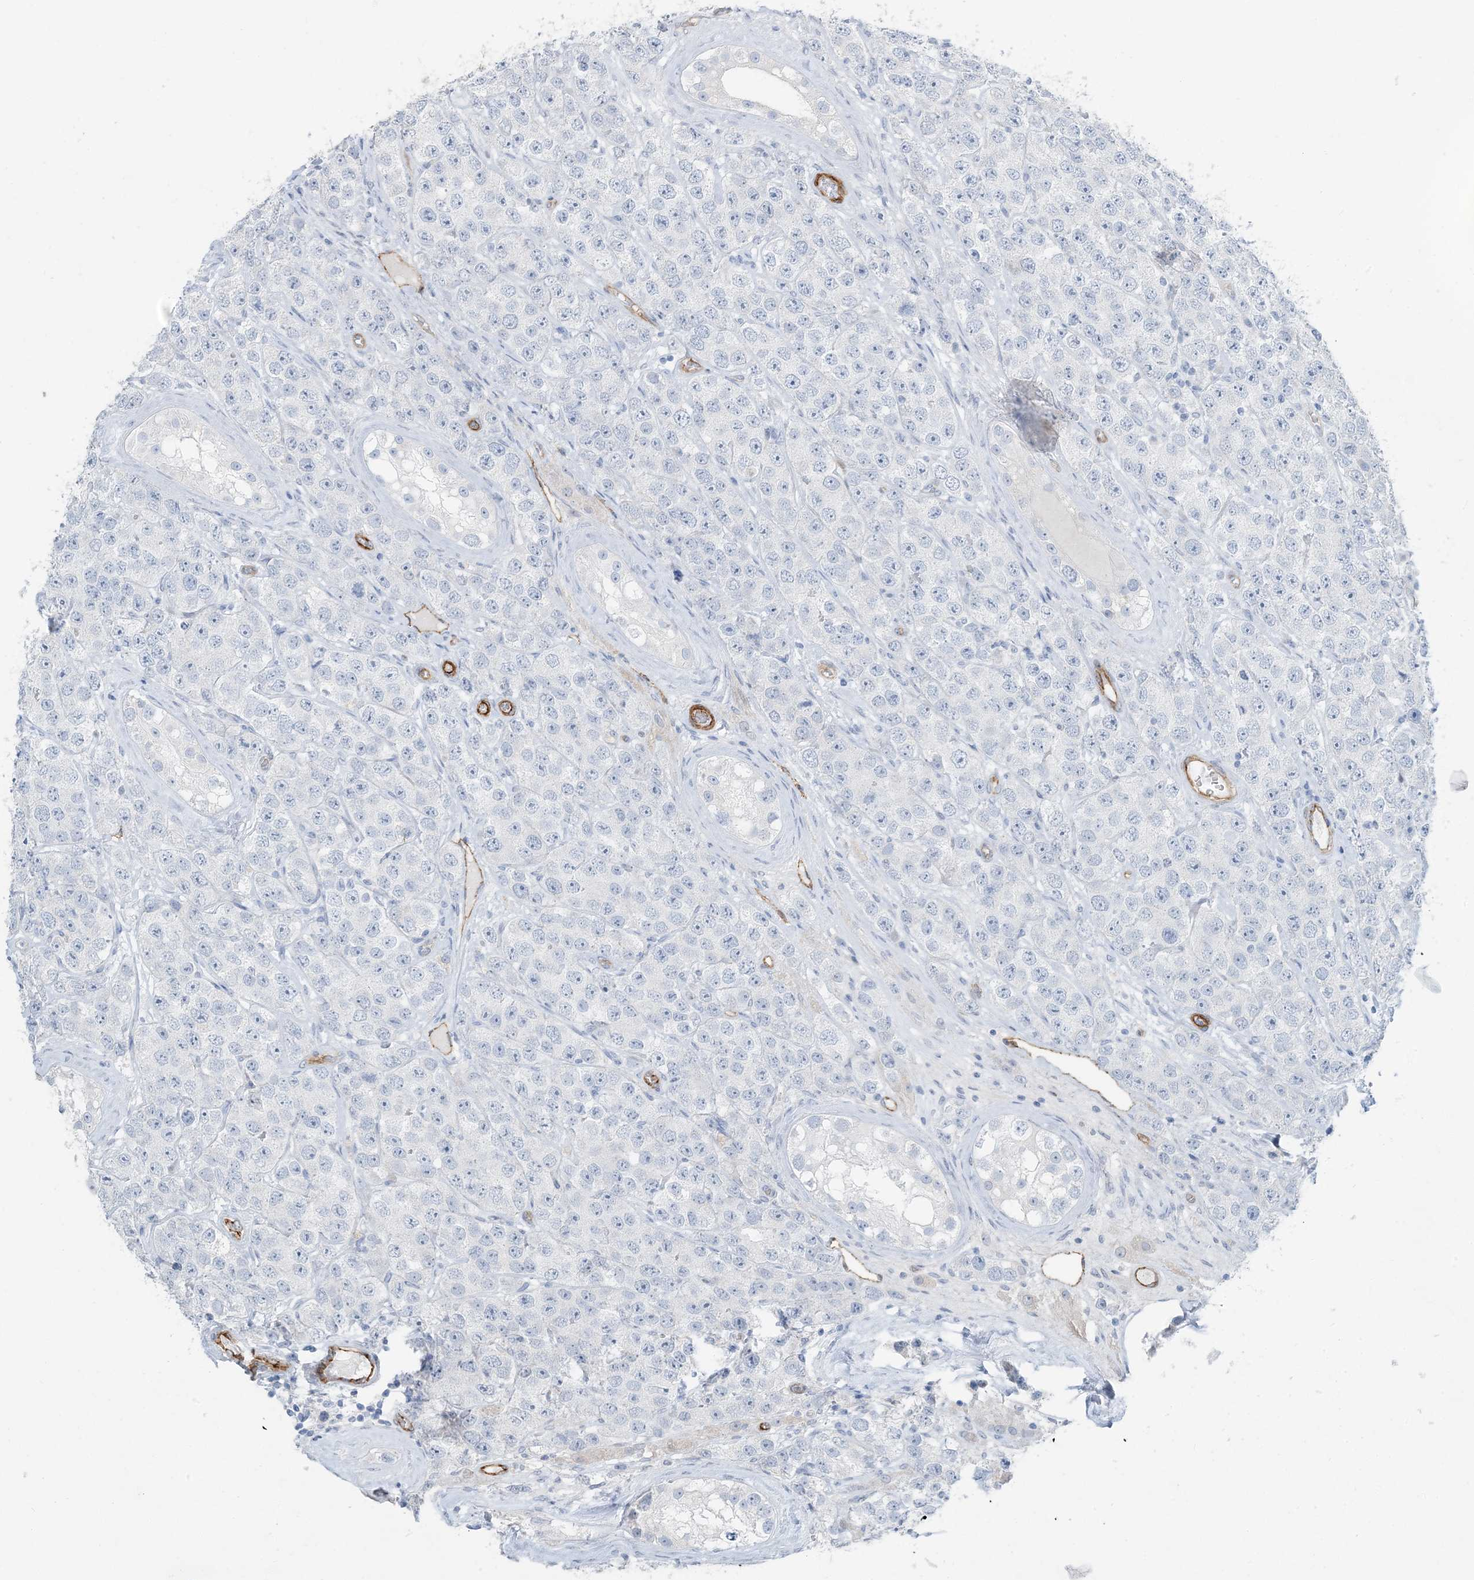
{"staining": {"intensity": "negative", "quantity": "none", "location": "none"}, "tissue": "testis cancer", "cell_type": "Tumor cells", "image_type": "cancer", "snomed": [{"axis": "morphology", "description": "Seminoma, NOS"}, {"axis": "topography", "description": "Testis"}], "caption": "A photomicrograph of human seminoma (testis) is negative for staining in tumor cells.", "gene": "PGM5", "patient": {"sex": "male", "age": 28}}